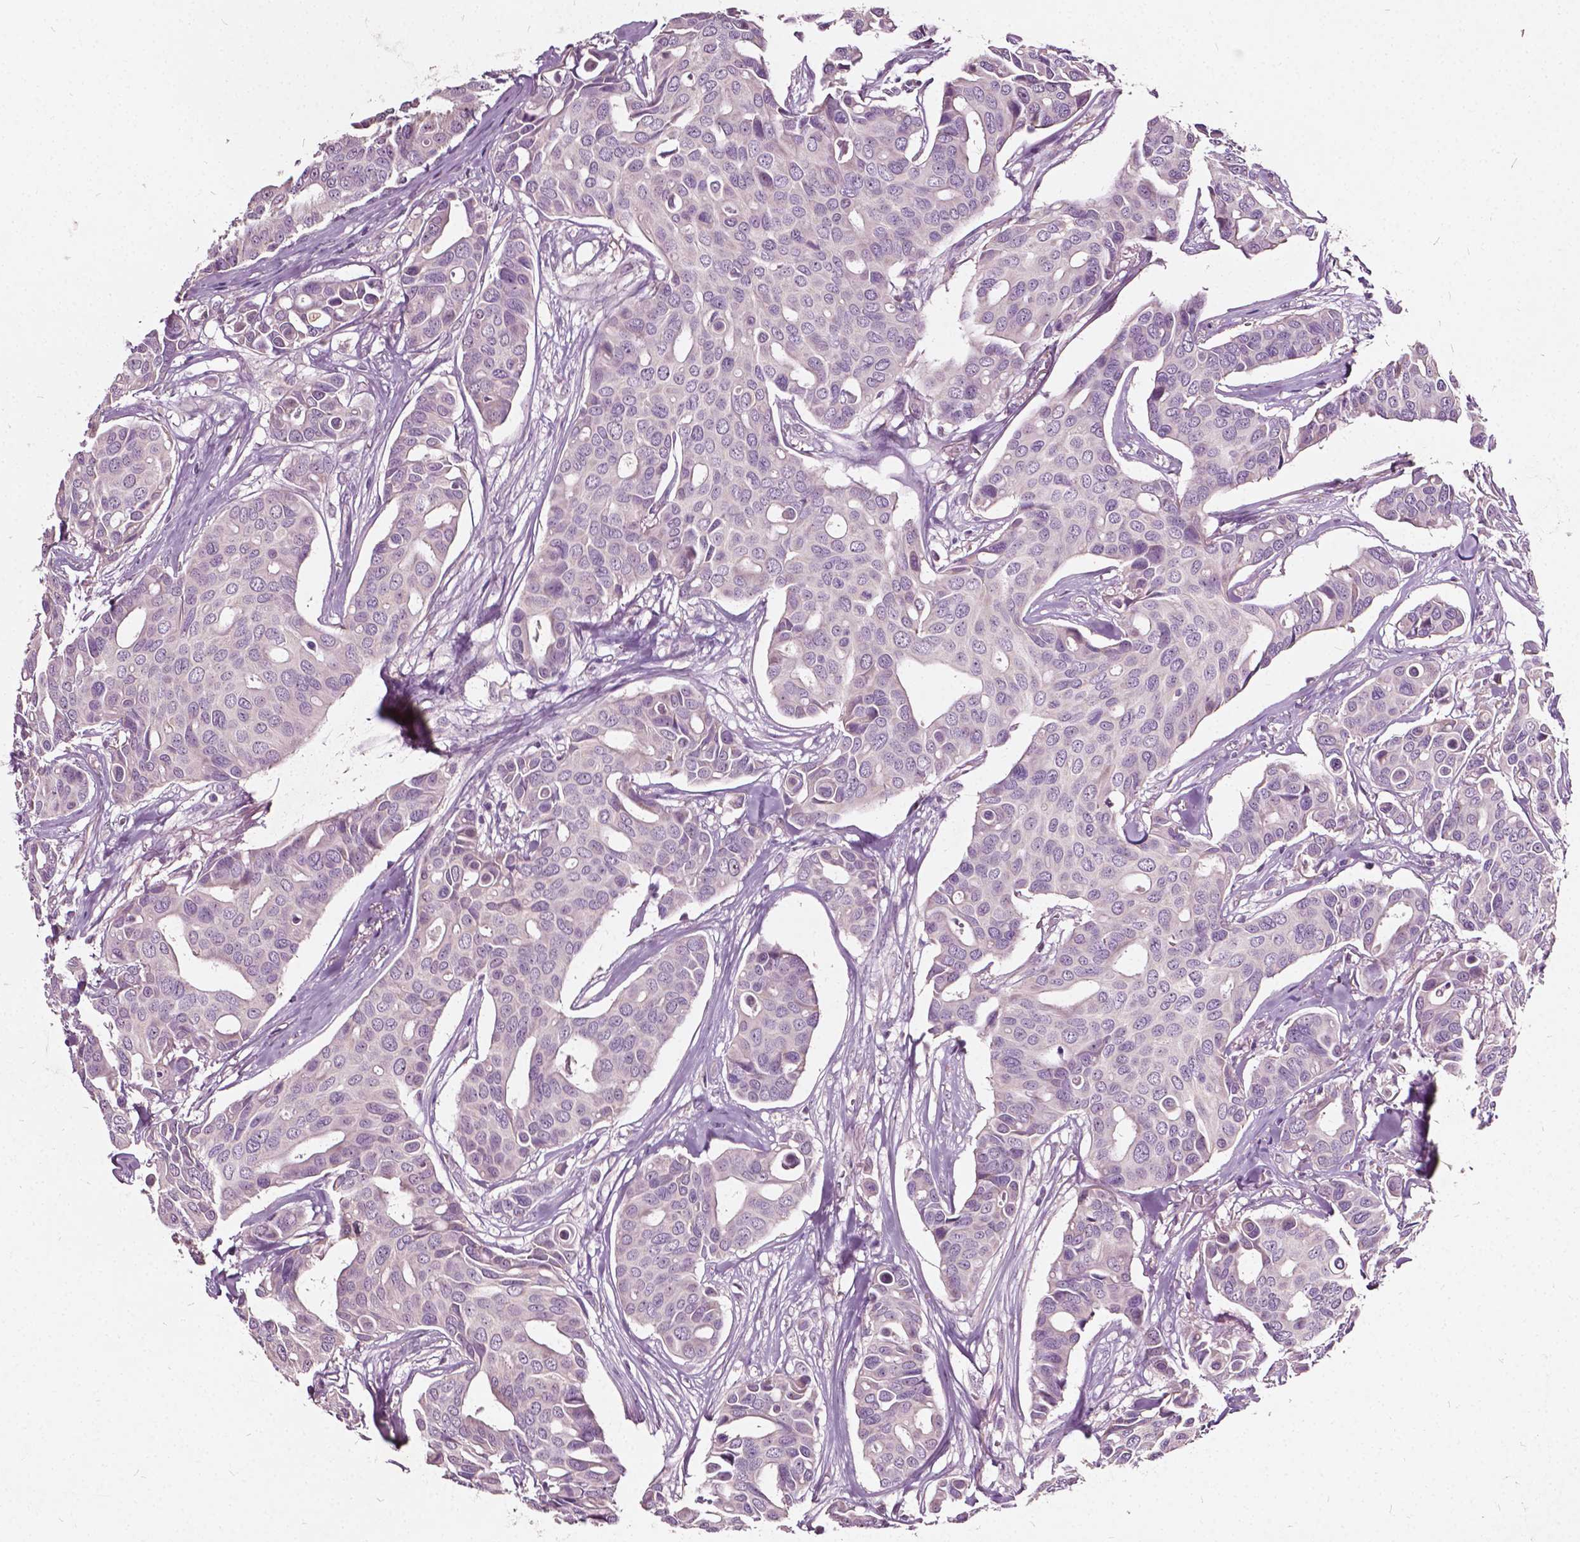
{"staining": {"intensity": "negative", "quantity": "none", "location": "none"}, "tissue": "breast cancer", "cell_type": "Tumor cells", "image_type": "cancer", "snomed": [{"axis": "morphology", "description": "Duct carcinoma"}, {"axis": "topography", "description": "Breast"}], "caption": "Tumor cells are negative for protein expression in human breast cancer (intraductal carcinoma). The staining is performed using DAB (3,3'-diaminobenzidine) brown chromogen with nuclei counter-stained in using hematoxylin.", "gene": "ODF3L2", "patient": {"sex": "female", "age": 54}}